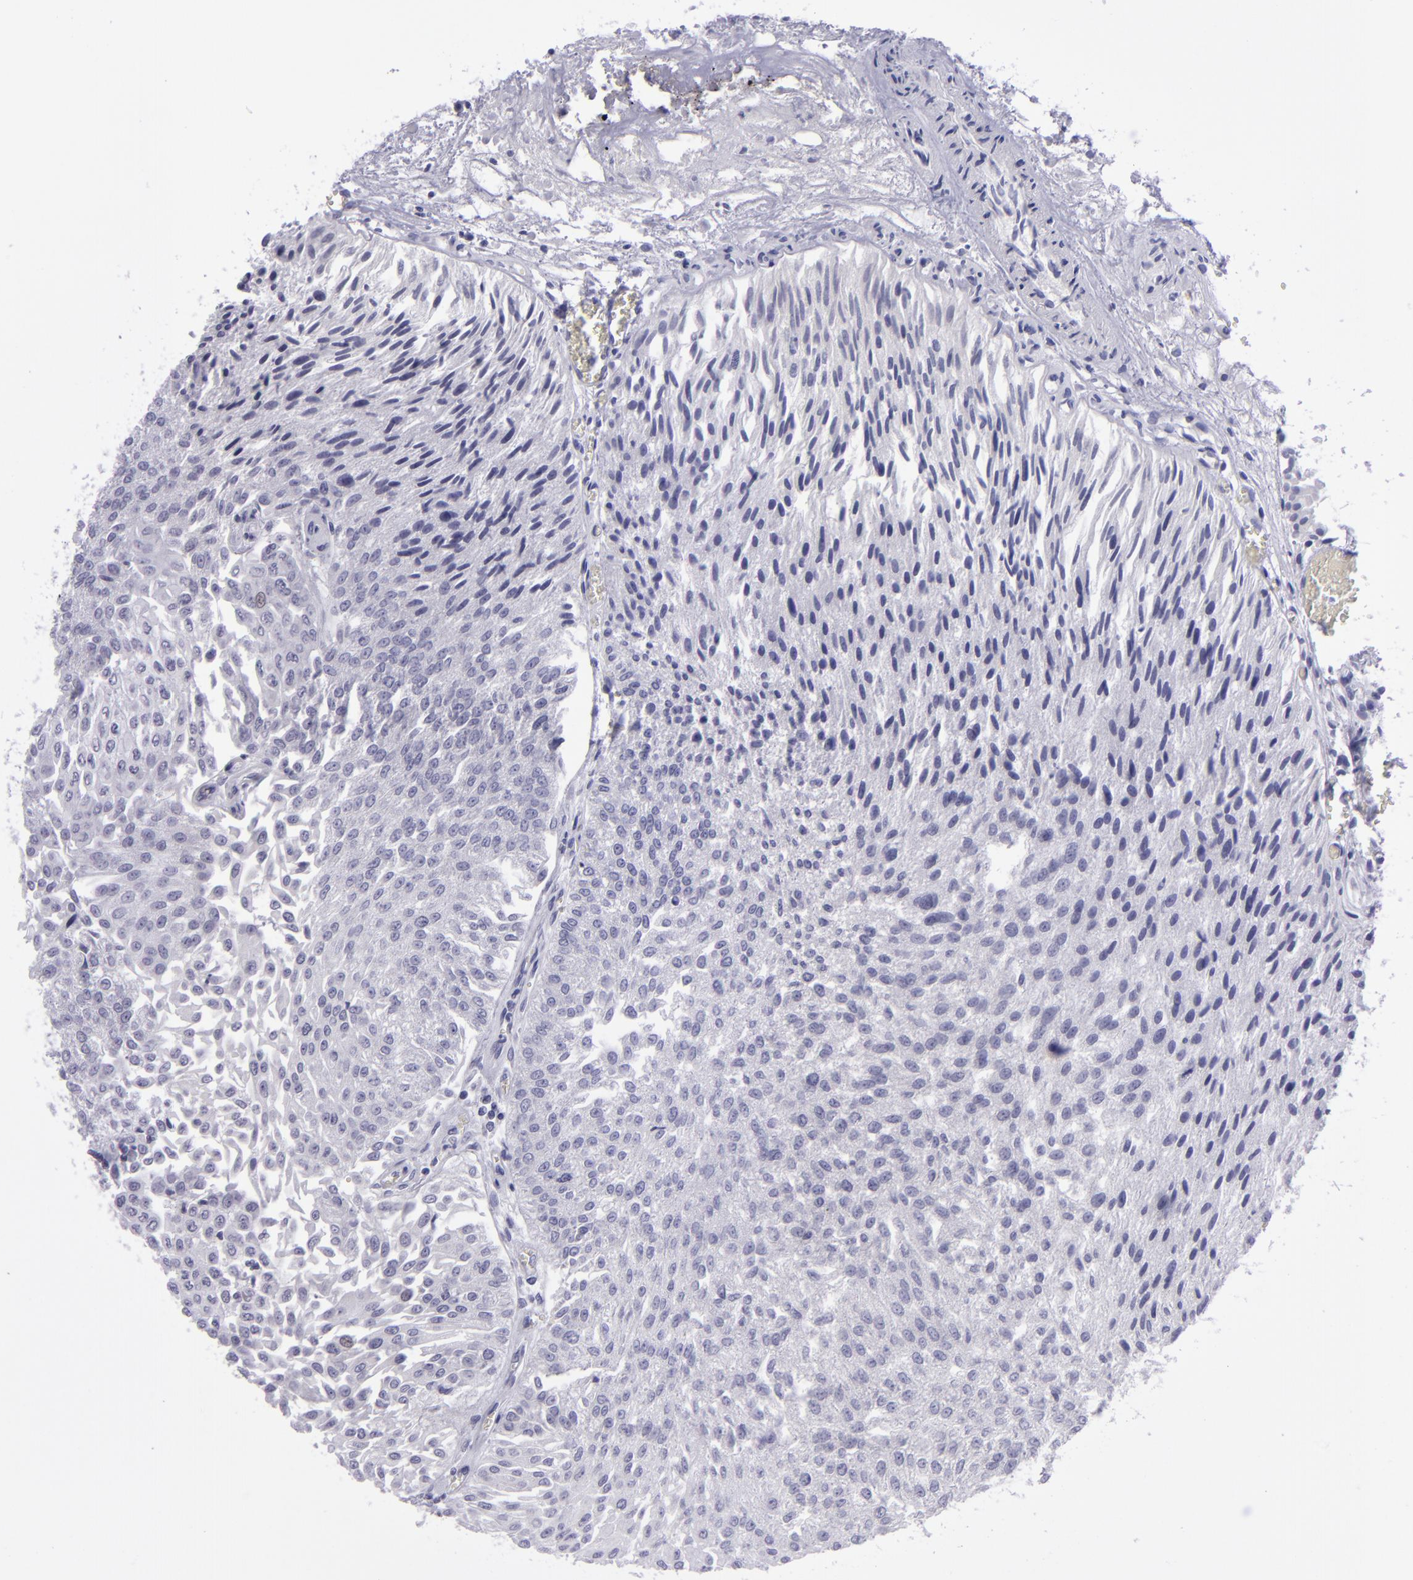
{"staining": {"intensity": "negative", "quantity": "none", "location": "none"}, "tissue": "urothelial cancer", "cell_type": "Tumor cells", "image_type": "cancer", "snomed": [{"axis": "morphology", "description": "Urothelial carcinoma, Low grade"}, {"axis": "topography", "description": "Urinary bladder"}], "caption": "Human low-grade urothelial carcinoma stained for a protein using immunohistochemistry (IHC) demonstrates no positivity in tumor cells.", "gene": "POU2F2", "patient": {"sex": "male", "age": 86}}